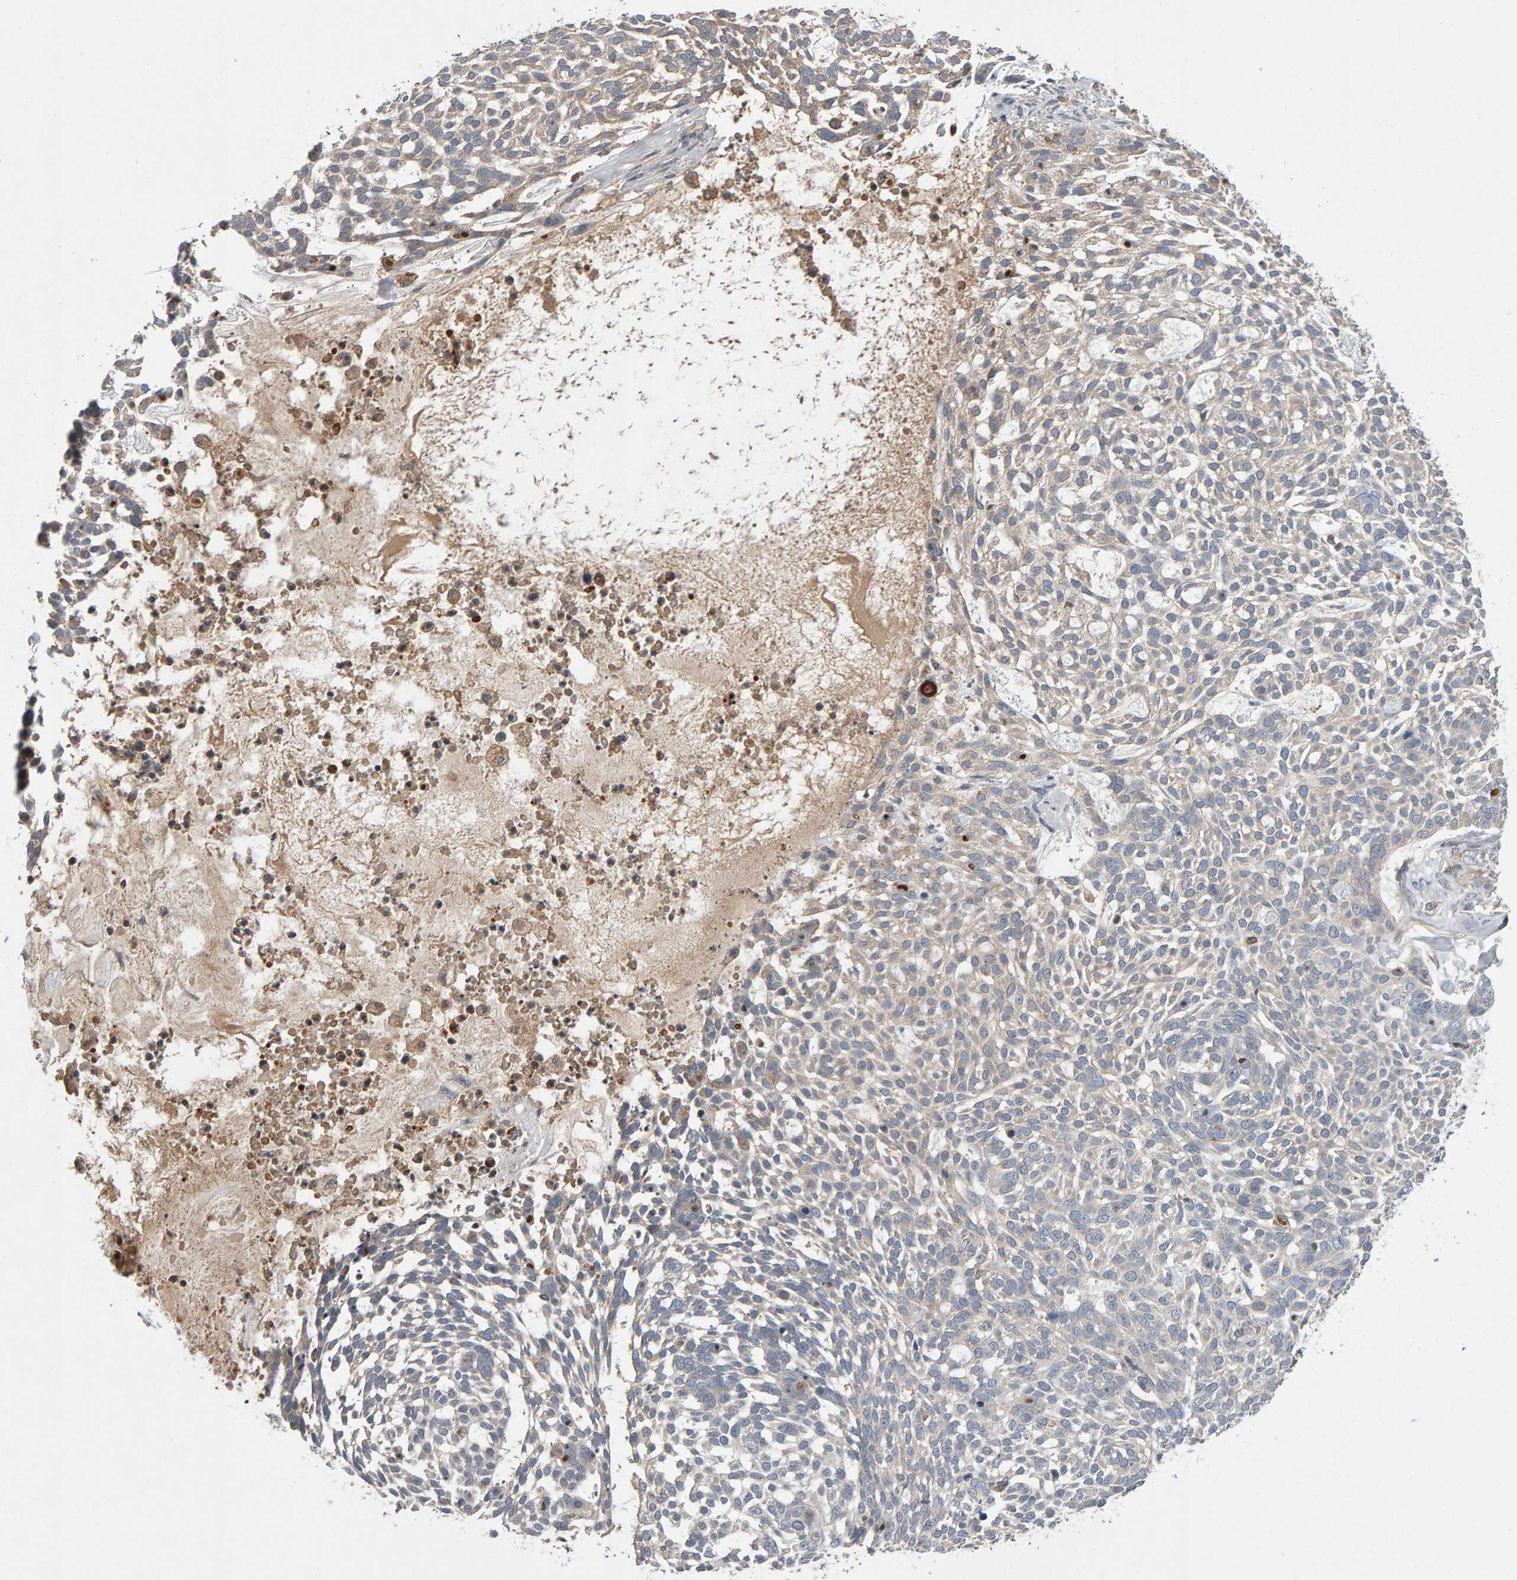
{"staining": {"intensity": "negative", "quantity": "none", "location": "none"}, "tissue": "skin cancer", "cell_type": "Tumor cells", "image_type": "cancer", "snomed": [{"axis": "morphology", "description": "Basal cell carcinoma"}, {"axis": "topography", "description": "Skin"}], "caption": "High magnification brightfield microscopy of skin basal cell carcinoma stained with DAB (3,3'-diaminobenzidine) (brown) and counterstained with hematoxylin (blue): tumor cells show no significant staining.", "gene": "PGS1", "patient": {"sex": "female", "age": 64}}